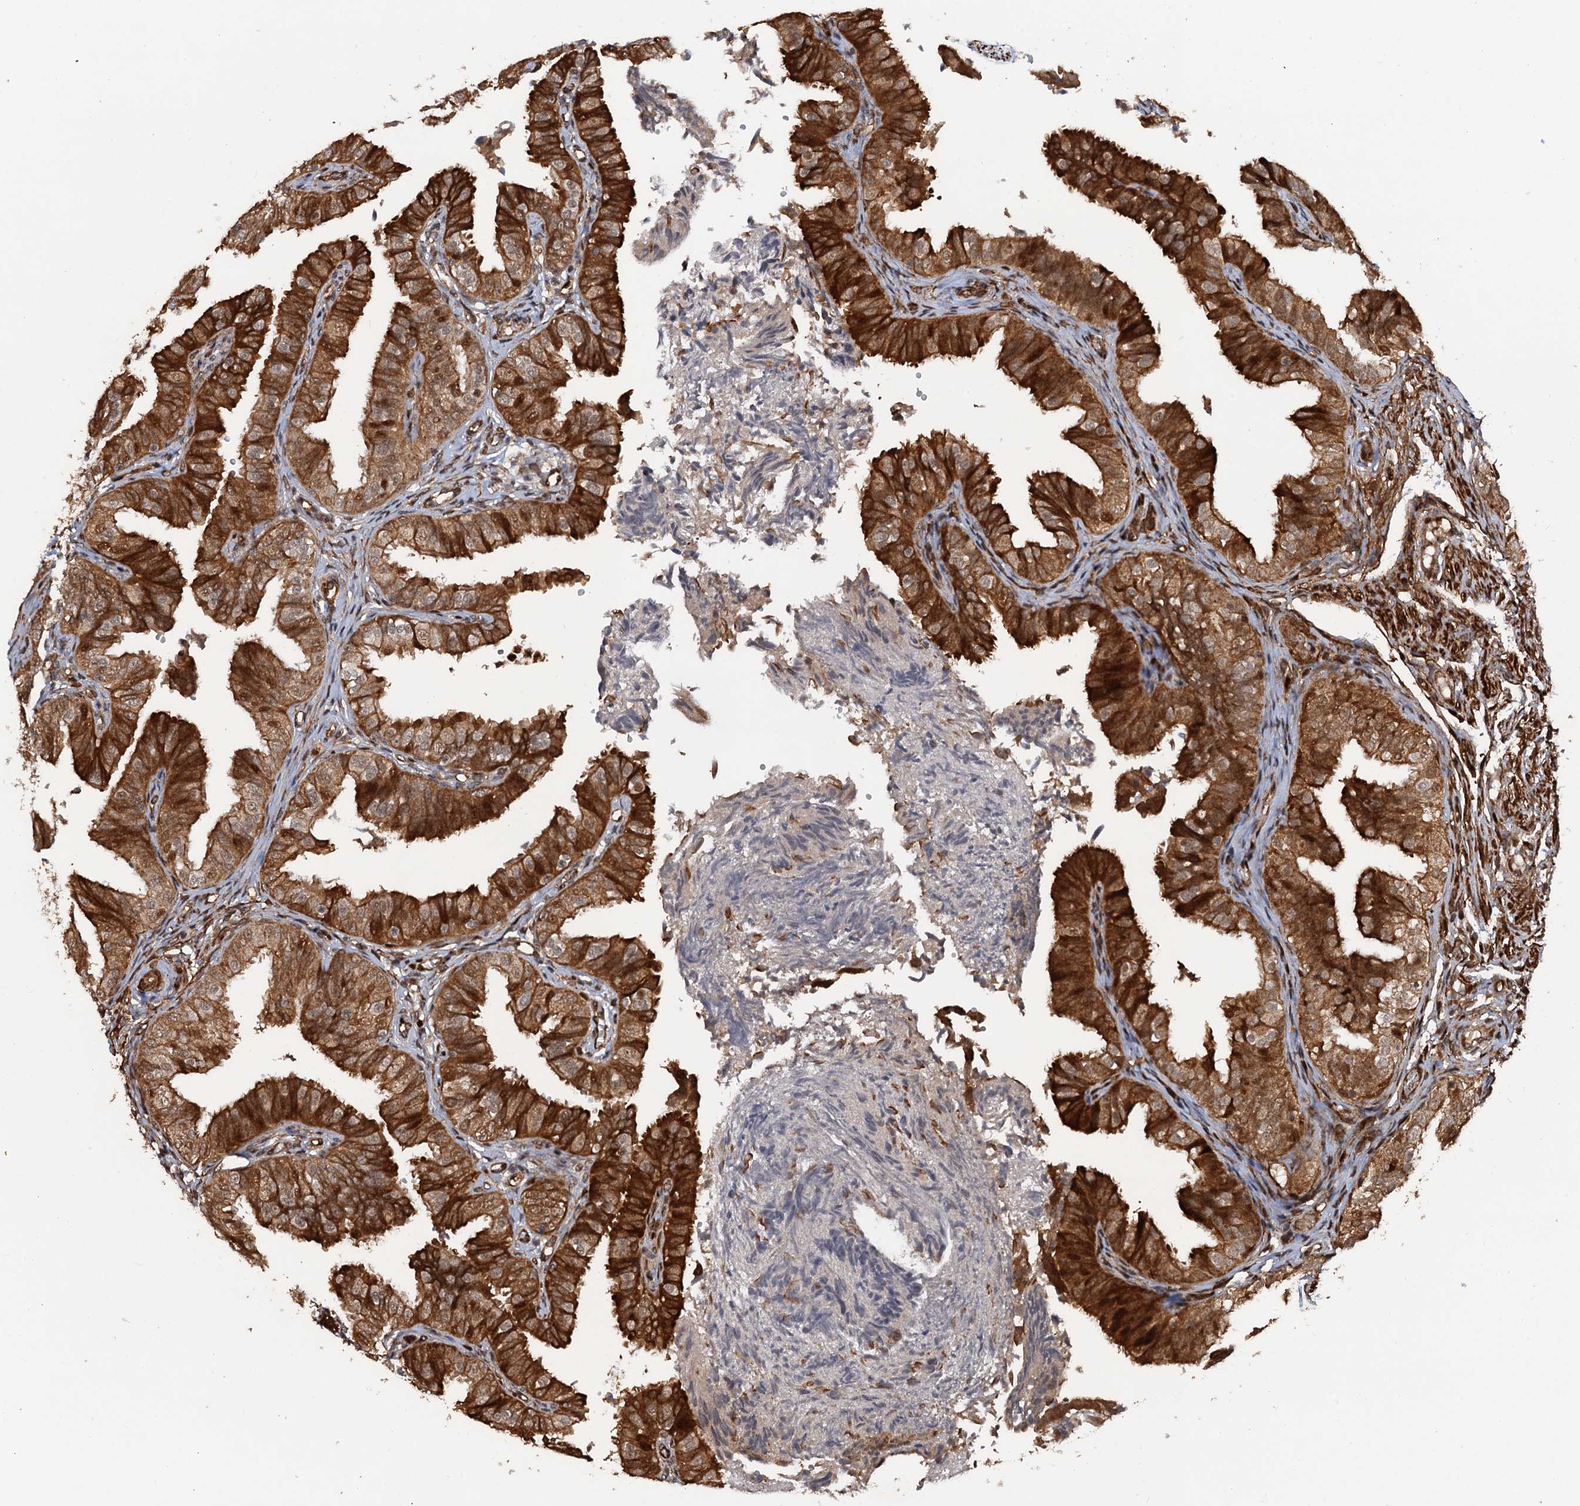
{"staining": {"intensity": "strong", "quantity": ">75%", "location": "cytoplasmic/membranous"}, "tissue": "fallopian tube", "cell_type": "Glandular cells", "image_type": "normal", "snomed": [{"axis": "morphology", "description": "Normal tissue, NOS"}, {"axis": "topography", "description": "Fallopian tube"}], "caption": "Brown immunohistochemical staining in unremarkable human fallopian tube exhibits strong cytoplasmic/membranous staining in about >75% of glandular cells. The staining is performed using DAB (3,3'-diaminobenzidine) brown chromogen to label protein expression. The nuclei are counter-stained blue using hematoxylin.", "gene": "SNRNP25", "patient": {"sex": "female", "age": 35}}